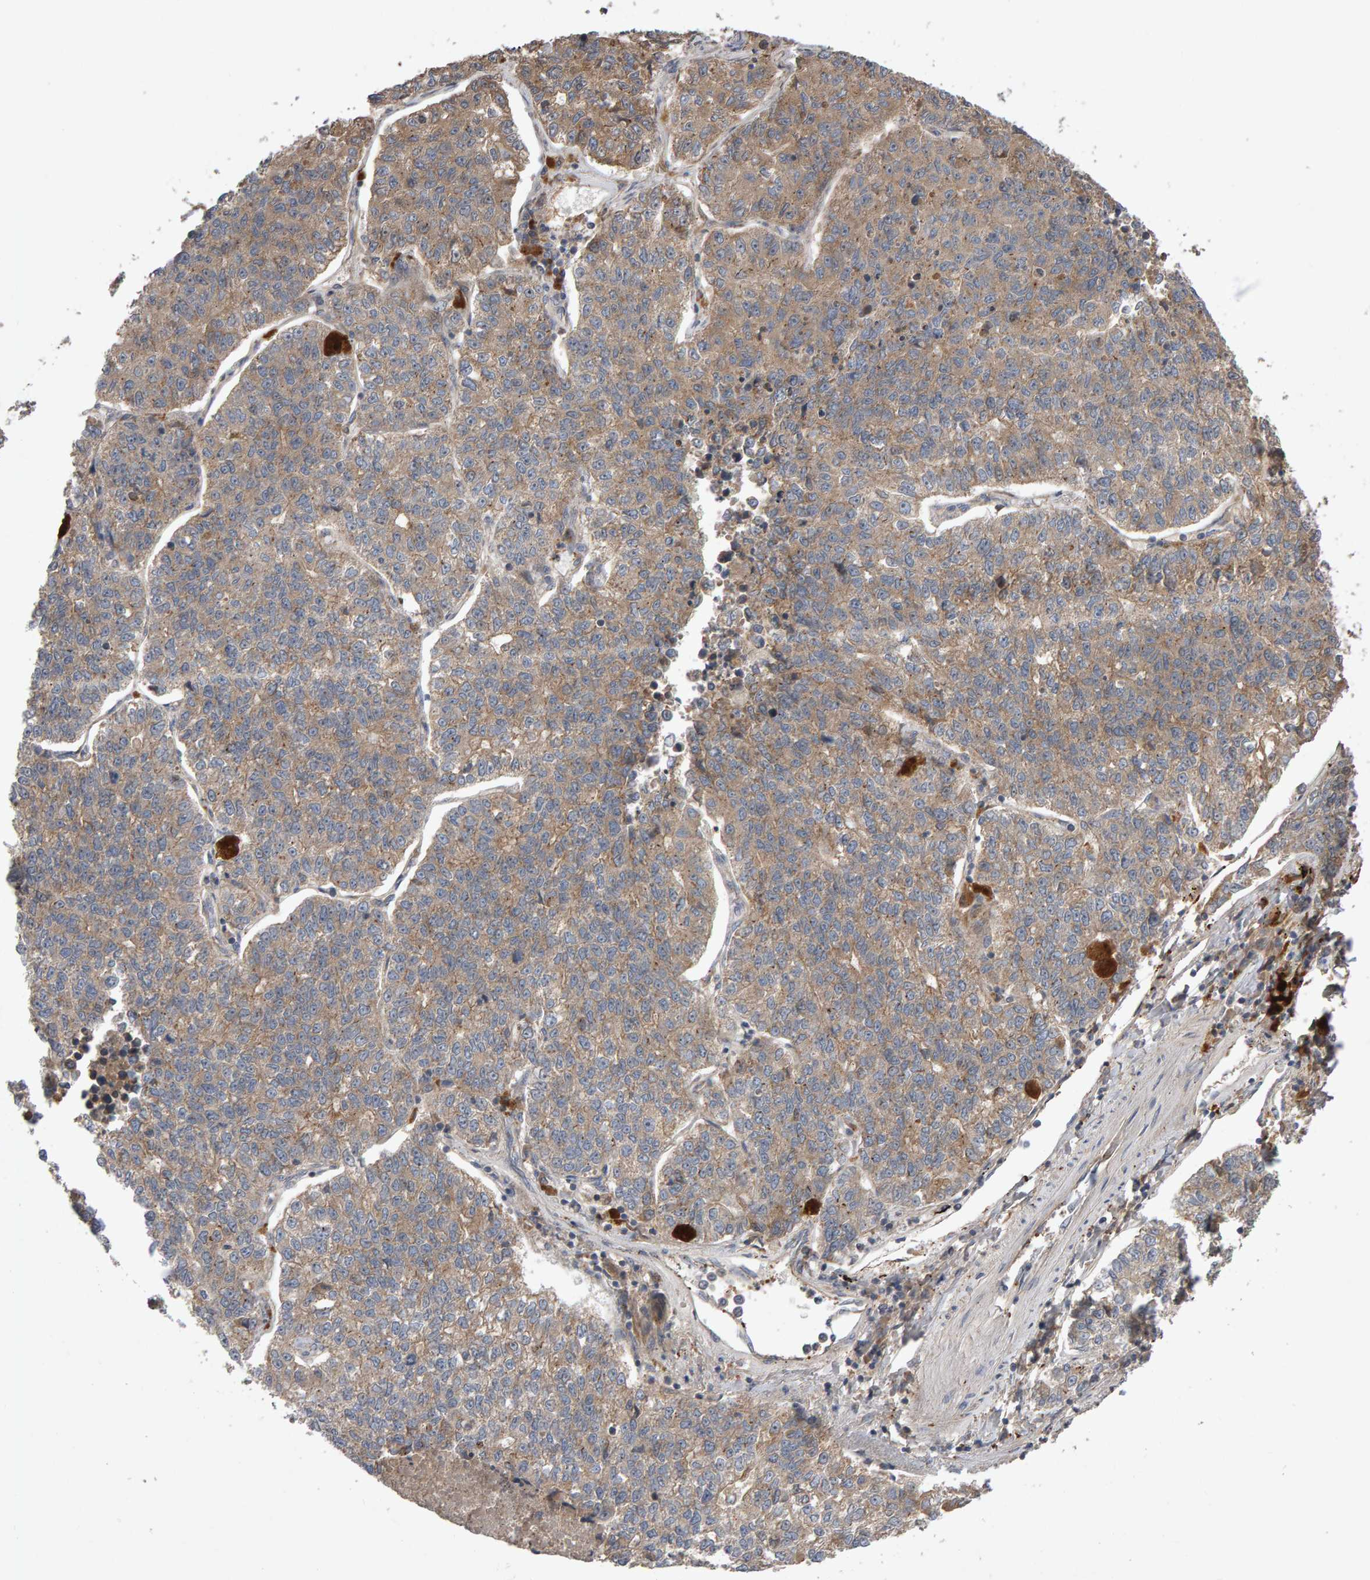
{"staining": {"intensity": "moderate", "quantity": ">75%", "location": "cytoplasmic/membranous"}, "tissue": "lung cancer", "cell_type": "Tumor cells", "image_type": "cancer", "snomed": [{"axis": "morphology", "description": "Adenocarcinoma, NOS"}, {"axis": "topography", "description": "Lung"}], "caption": "Immunohistochemical staining of human lung adenocarcinoma shows medium levels of moderate cytoplasmic/membranous expression in approximately >75% of tumor cells.", "gene": "PGS1", "patient": {"sex": "male", "age": 49}}